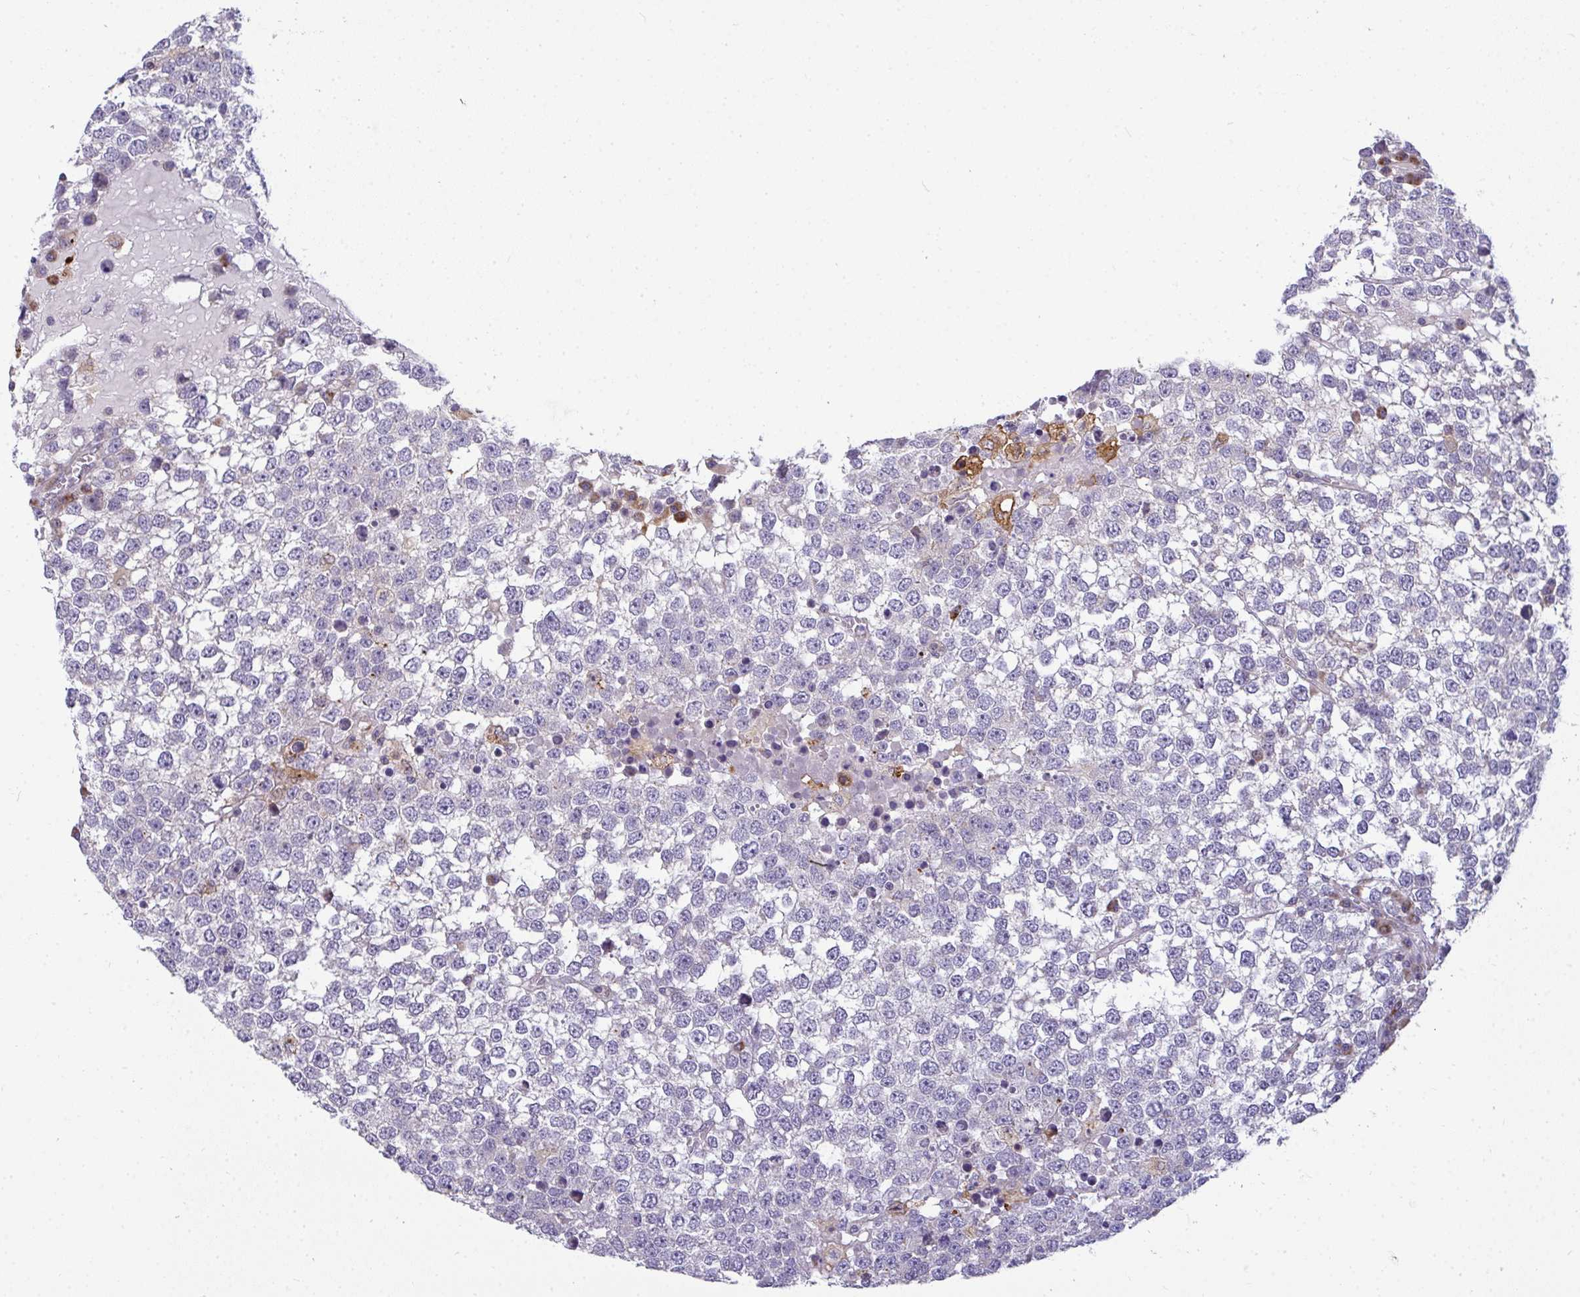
{"staining": {"intensity": "negative", "quantity": "none", "location": "none"}, "tissue": "testis cancer", "cell_type": "Tumor cells", "image_type": "cancer", "snomed": [{"axis": "morphology", "description": "Seminoma, NOS"}, {"axis": "topography", "description": "Testis"}], "caption": "The micrograph demonstrates no significant positivity in tumor cells of testis cancer. (Brightfield microscopy of DAB (3,3'-diaminobenzidine) immunohistochemistry (IHC) at high magnification).", "gene": "SRRM4", "patient": {"sex": "male", "age": 65}}